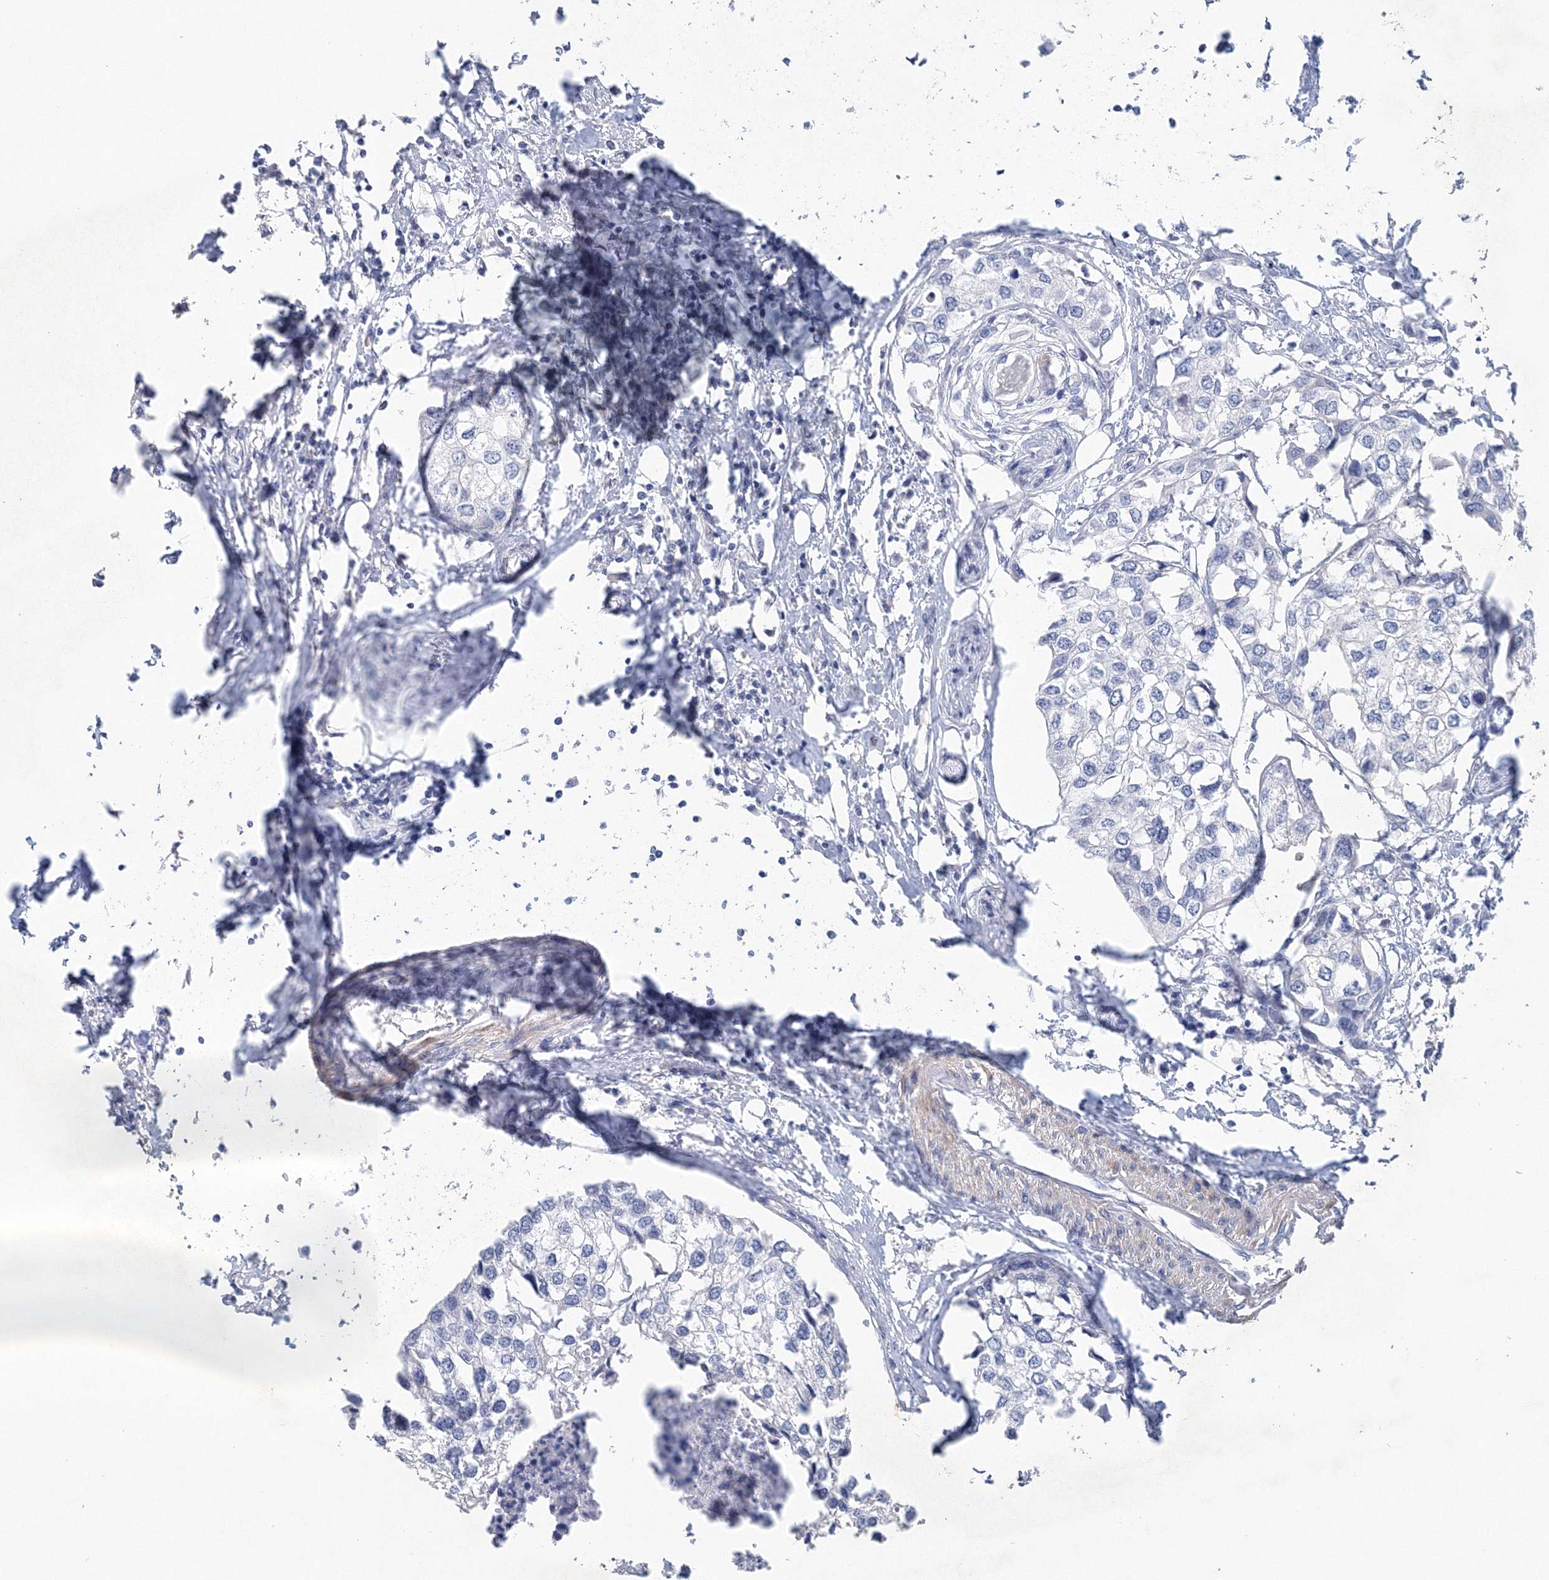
{"staining": {"intensity": "negative", "quantity": "none", "location": "none"}, "tissue": "urothelial cancer", "cell_type": "Tumor cells", "image_type": "cancer", "snomed": [{"axis": "morphology", "description": "Urothelial carcinoma, High grade"}, {"axis": "topography", "description": "Urinary bladder"}], "caption": "Immunohistochemistry (IHC) photomicrograph of high-grade urothelial carcinoma stained for a protein (brown), which demonstrates no staining in tumor cells.", "gene": "OSBPL6", "patient": {"sex": "male", "age": 64}}